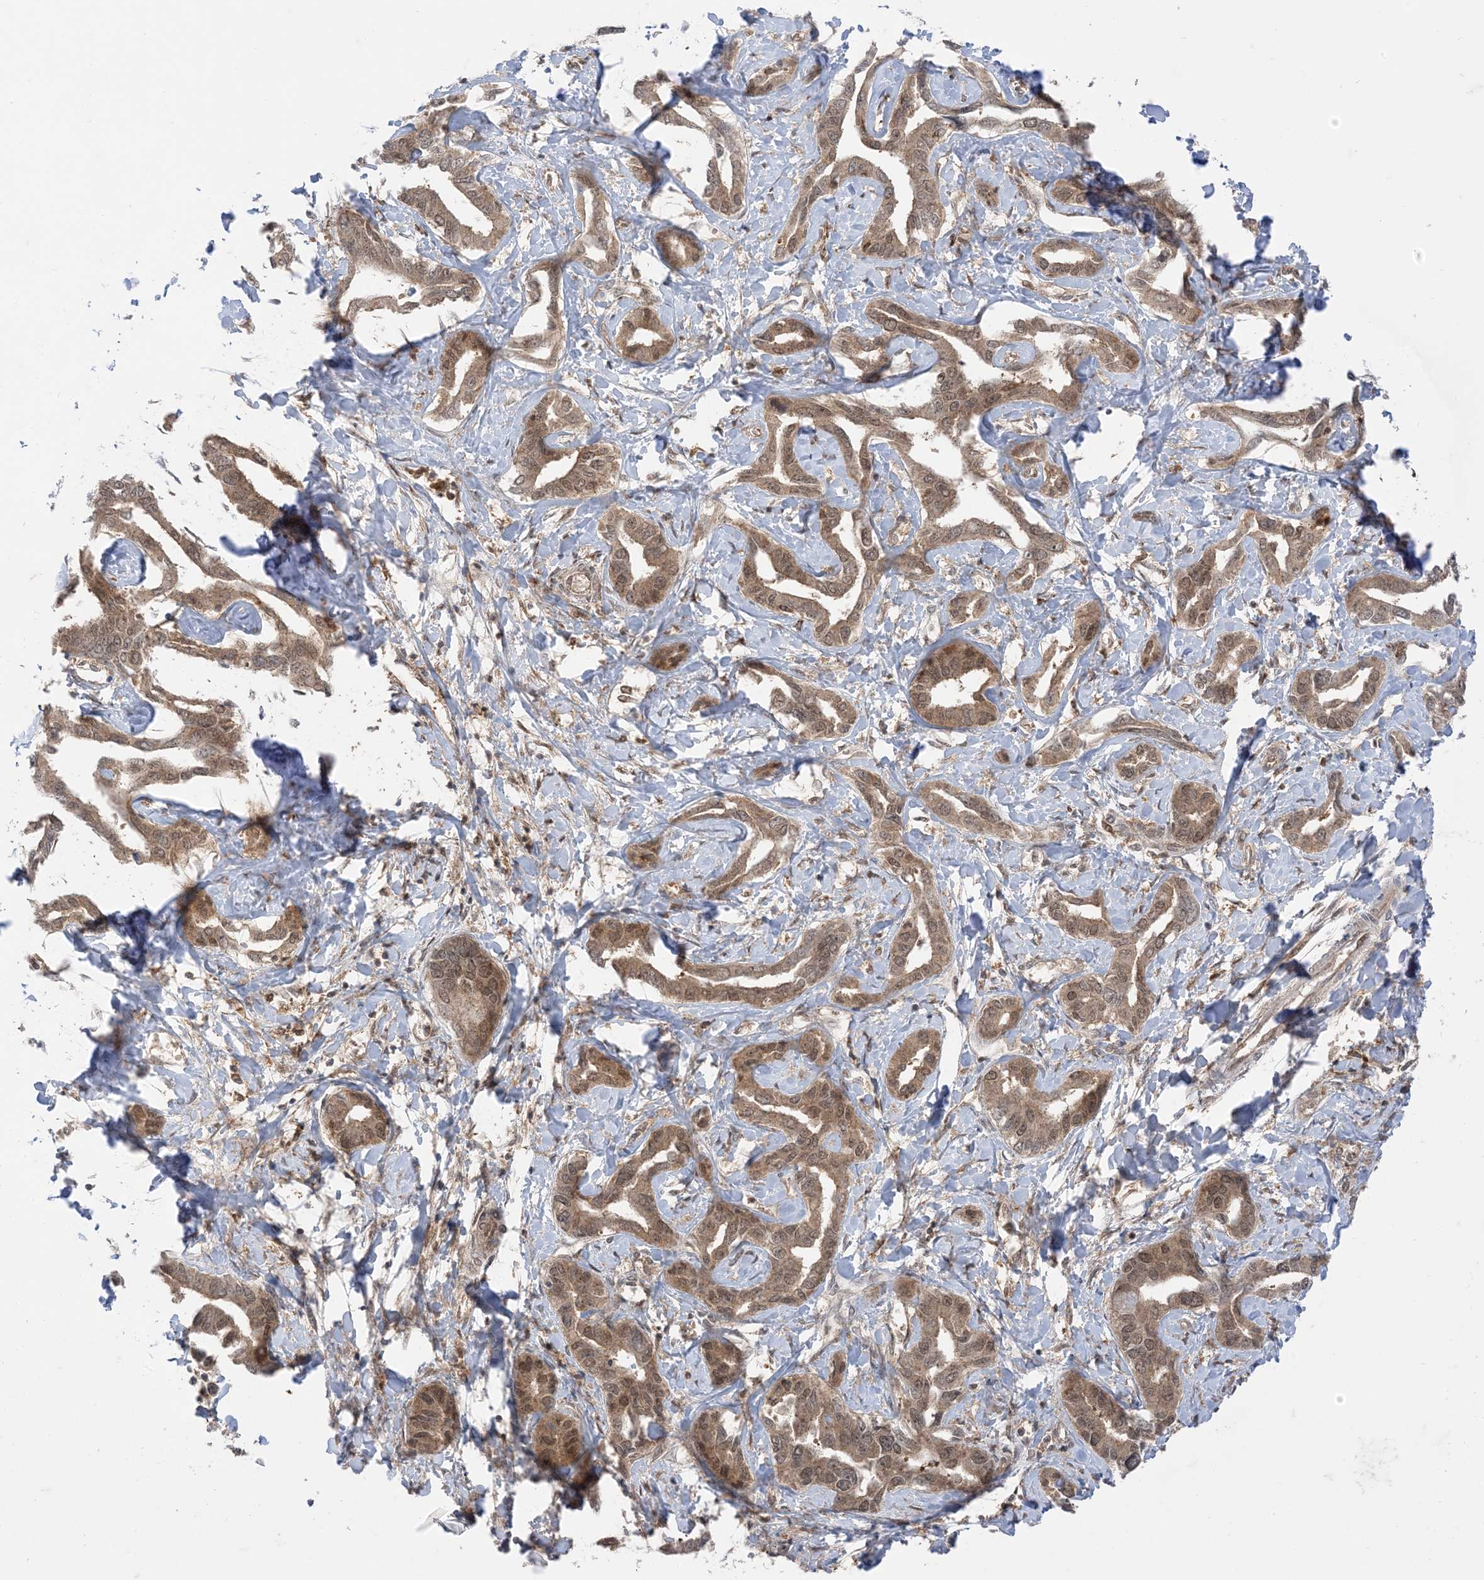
{"staining": {"intensity": "moderate", "quantity": "25%-75%", "location": "cytoplasmic/membranous"}, "tissue": "liver cancer", "cell_type": "Tumor cells", "image_type": "cancer", "snomed": [{"axis": "morphology", "description": "Cholangiocarcinoma"}, {"axis": "topography", "description": "Liver"}], "caption": "The photomicrograph exhibits a brown stain indicating the presence of a protein in the cytoplasmic/membranous of tumor cells in liver cancer.", "gene": "PTPA", "patient": {"sex": "male", "age": 59}}